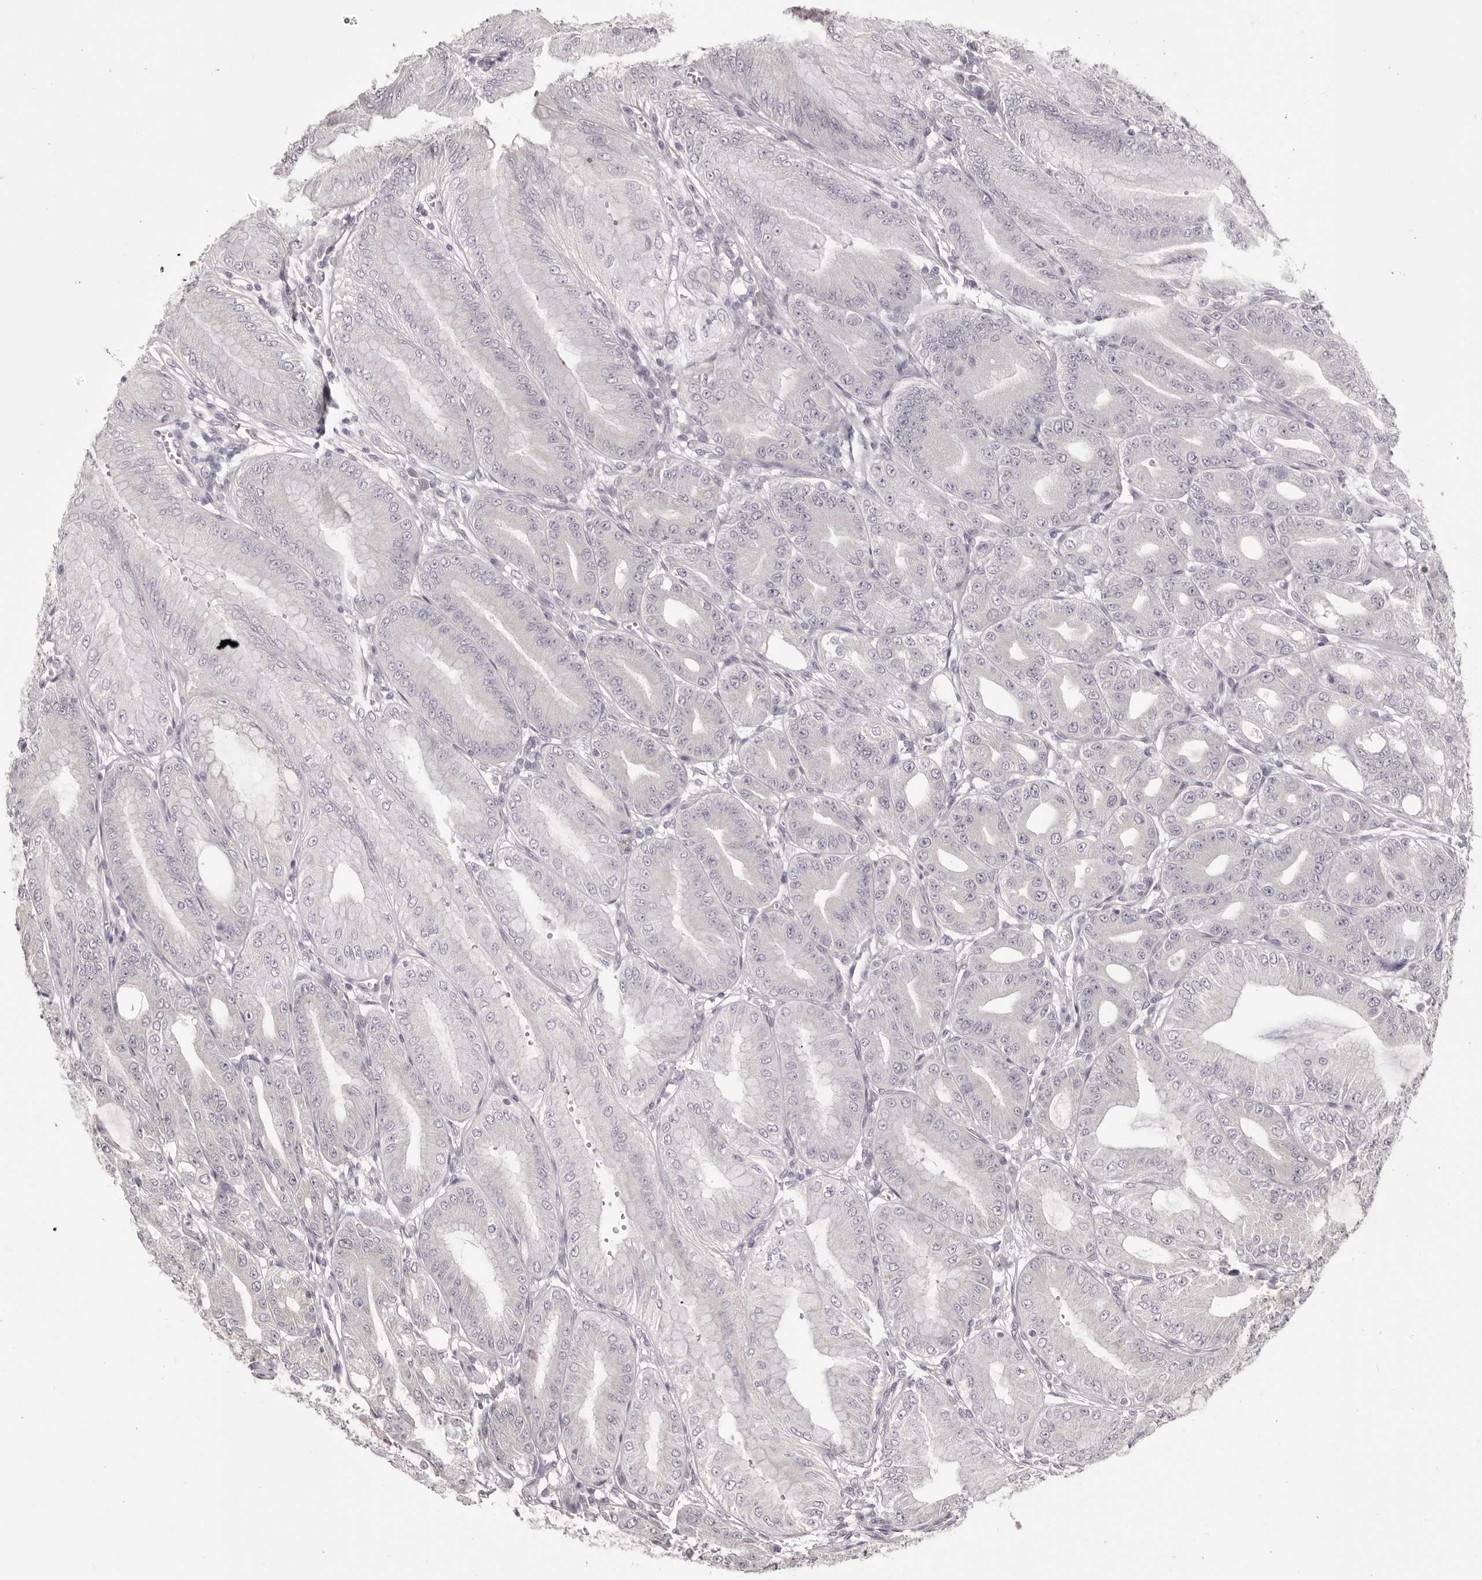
{"staining": {"intensity": "negative", "quantity": "none", "location": "none"}, "tissue": "stomach", "cell_type": "Glandular cells", "image_type": "normal", "snomed": [{"axis": "morphology", "description": "Normal tissue, NOS"}, {"axis": "topography", "description": "Stomach, lower"}], "caption": "Stomach was stained to show a protein in brown. There is no significant staining in glandular cells. (DAB (3,3'-diaminobenzidine) IHC visualized using brightfield microscopy, high magnification).", "gene": "OTUD3", "patient": {"sex": "male", "age": 71}}